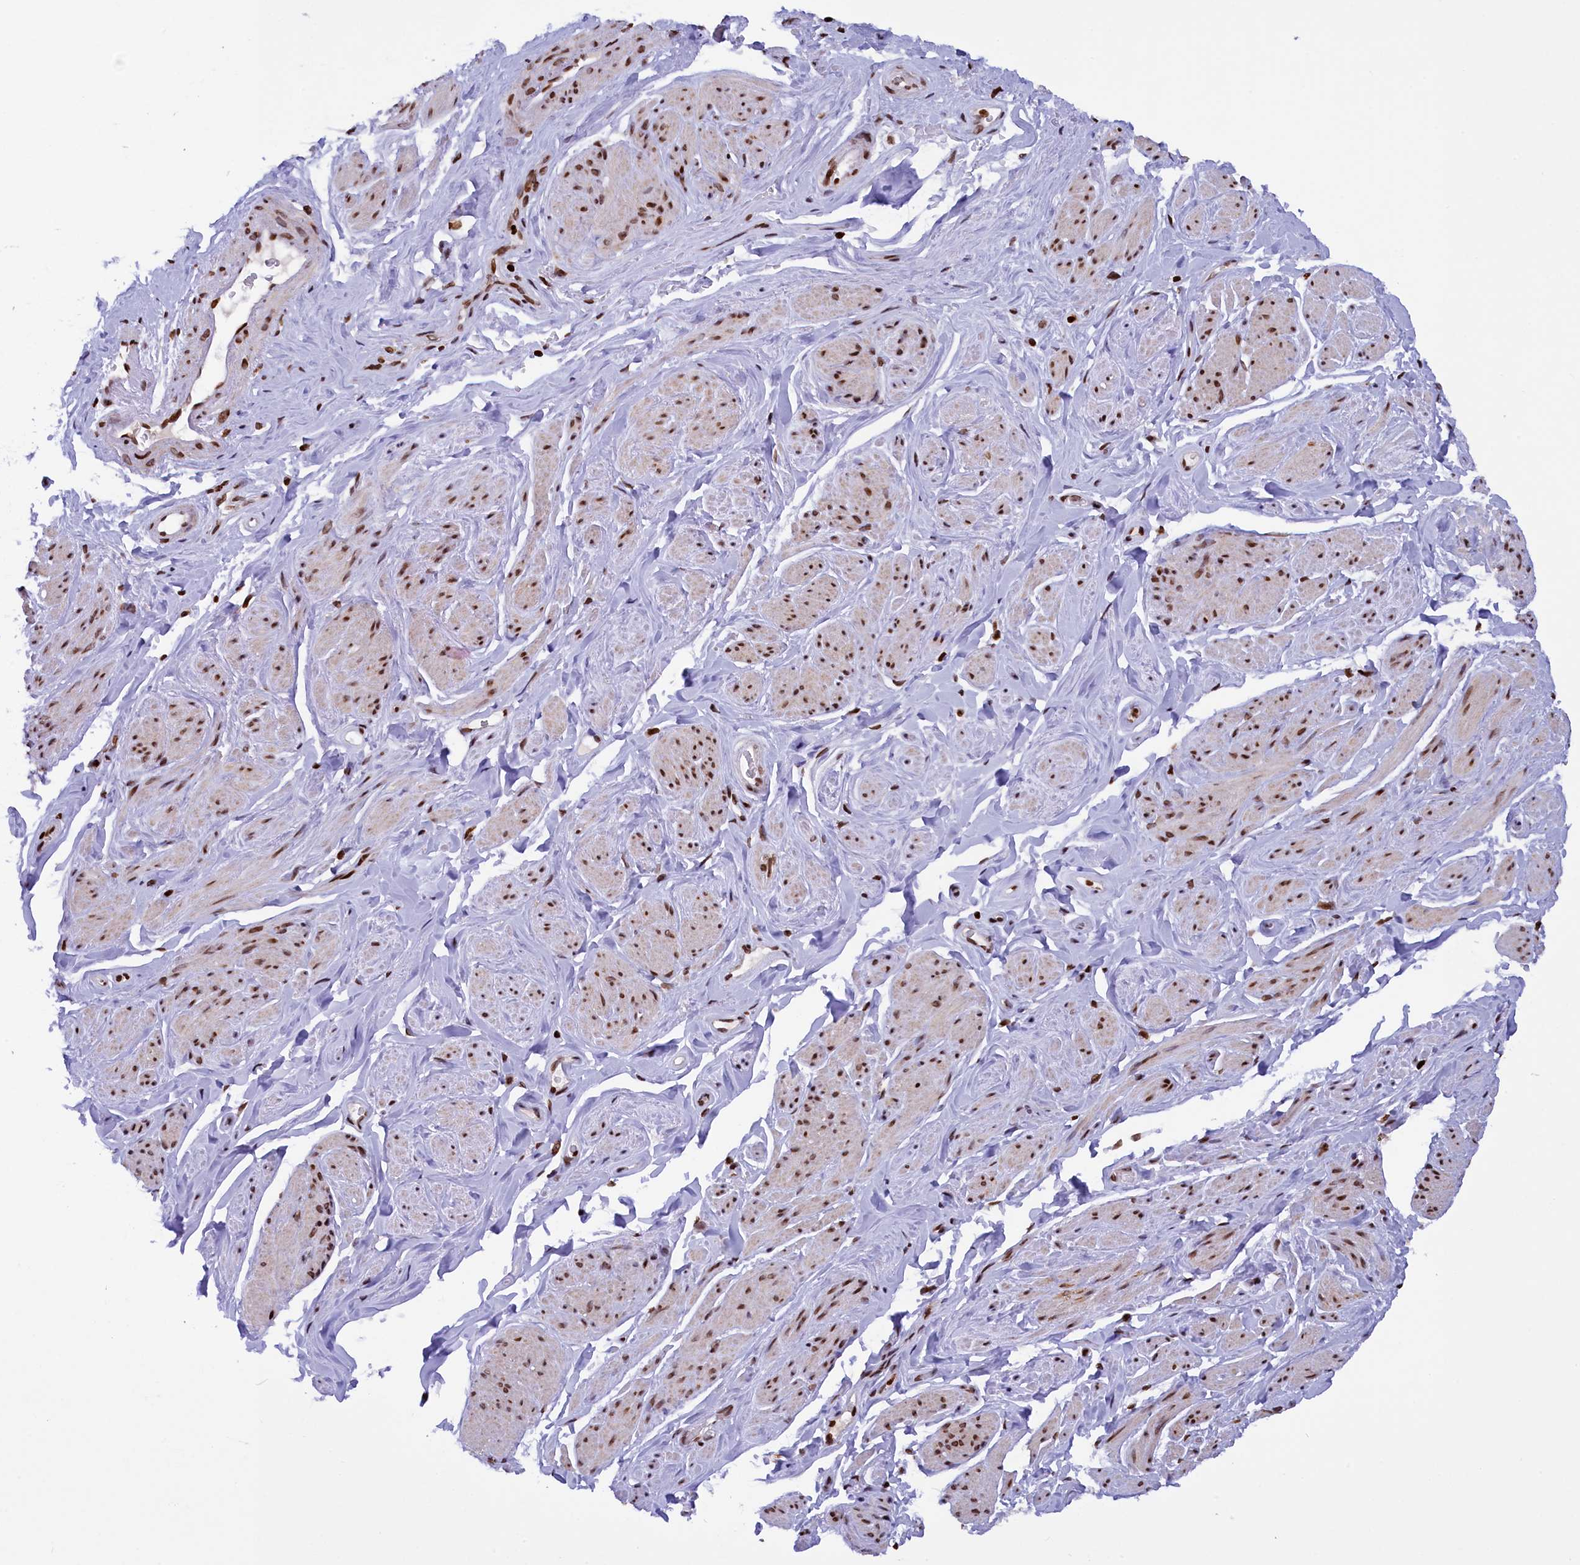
{"staining": {"intensity": "moderate", "quantity": ">75%", "location": "nuclear"}, "tissue": "smooth muscle", "cell_type": "Smooth muscle cells", "image_type": "normal", "snomed": [{"axis": "morphology", "description": "Normal tissue, NOS"}, {"axis": "topography", "description": "Smooth muscle"}, {"axis": "topography", "description": "Peripheral nerve tissue"}], "caption": "DAB (3,3'-diaminobenzidine) immunohistochemical staining of benign human smooth muscle displays moderate nuclear protein staining in approximately >75% of smooth muscle cells. The protein of interest is stained brown, and the nuclei are stained in blue (DAB IHC with brightfield microscopy, high magnification).", "gene": "TIMM29", "patient": {"sex": "male", "age": 69}}